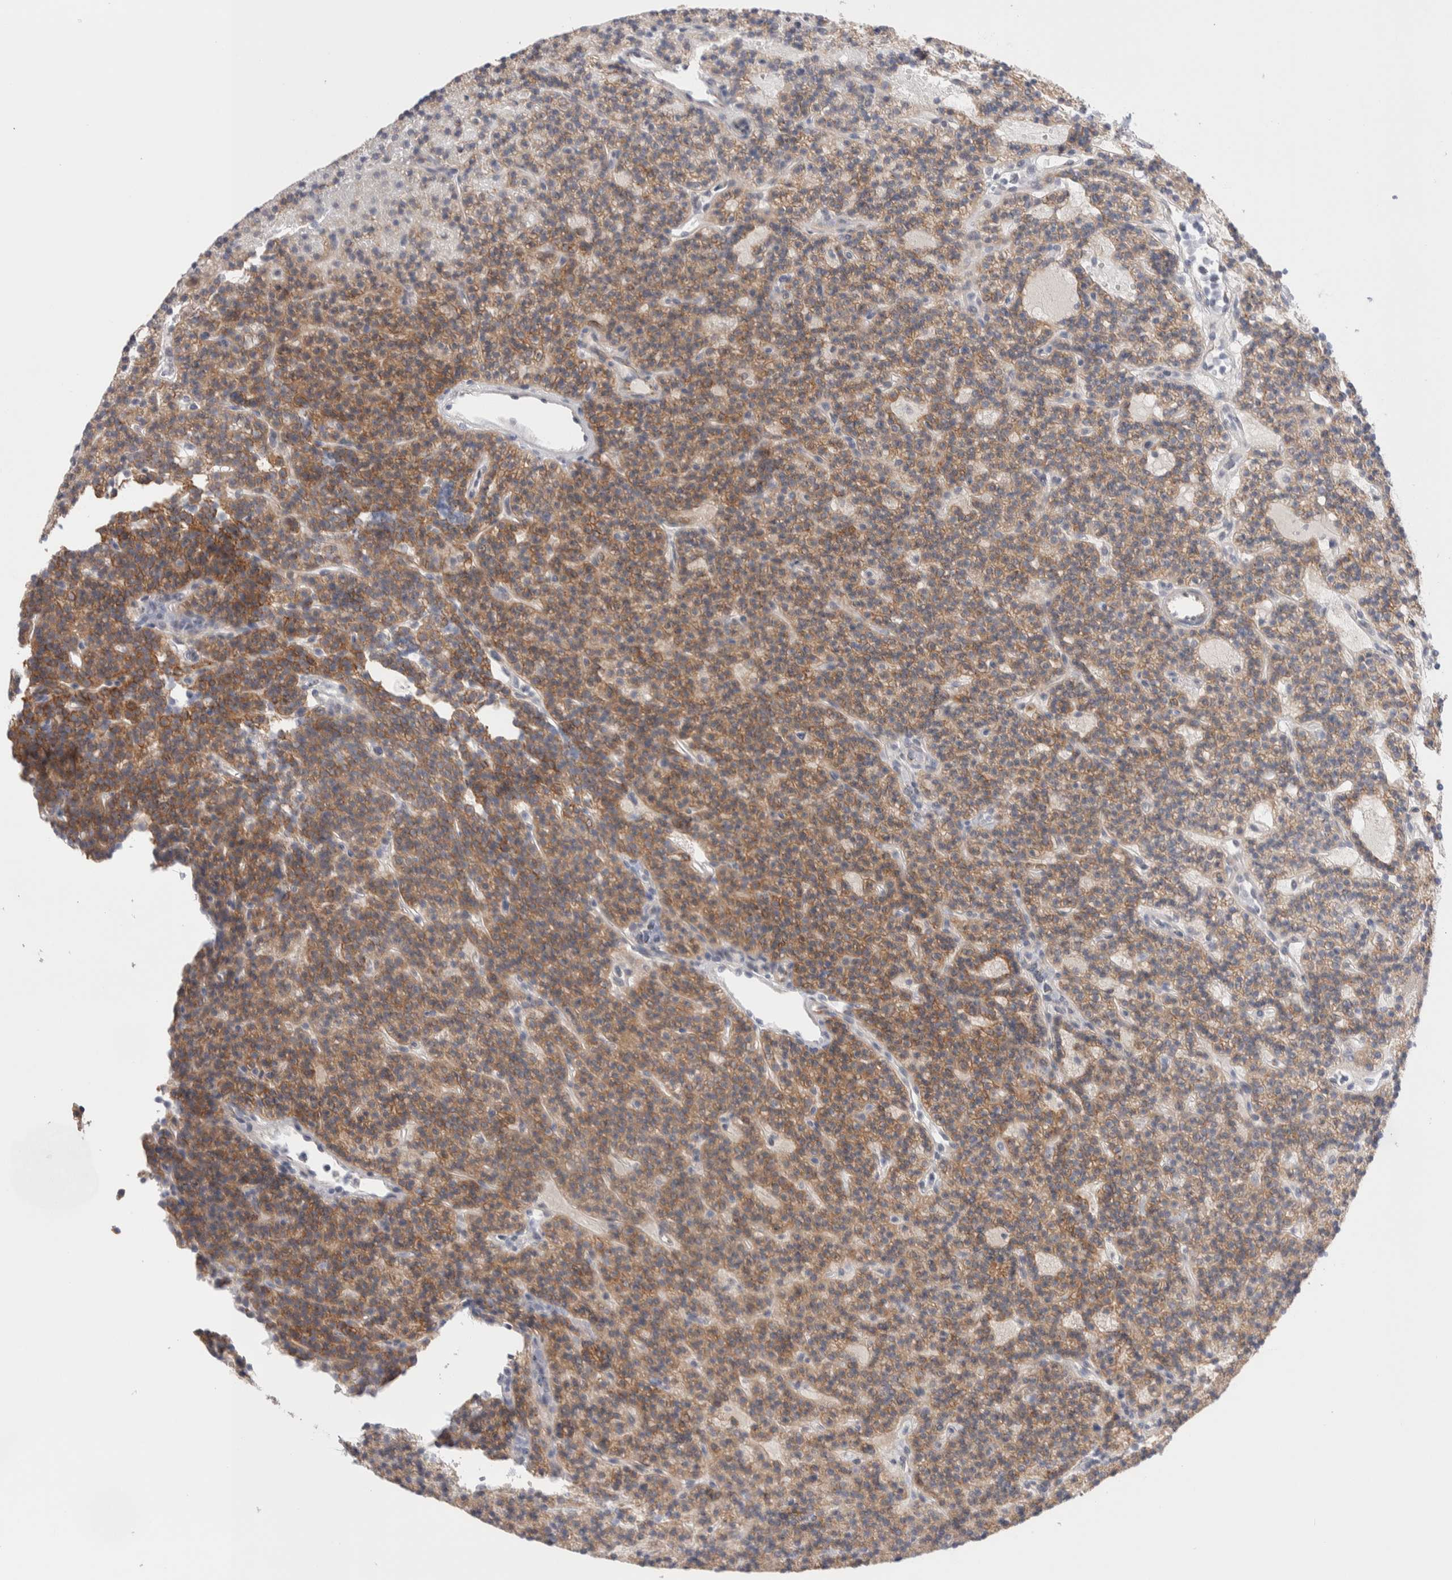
{"staining": {"intensity": "moderate", "quantity": "25%-75%", "location": "cytoplasmic/membranous"}, "tissue": "parathyroid gland", "cell_type": "Glandular cells", "image_type": "normal", "snomed": [{"axis": "morphology", "description": "Normal tissue, NOS"}, {"axis": "topography", "description": "Parathyroid gland"}], "caption": "Protein expression by immunohistochemistry (IHC) displays moderate cytoplasmic/membranous positivity in approximately 25%-75% of glandular cells in normal parathyroid gland. Using DAB (3,3'-diaminobenzidine) (brown) and hematoxylin (blue) stains, captured at high magnification using brightfield microscopy.", "gene": "C1orf112", "patient": {"sex": "male", "age": 75}}